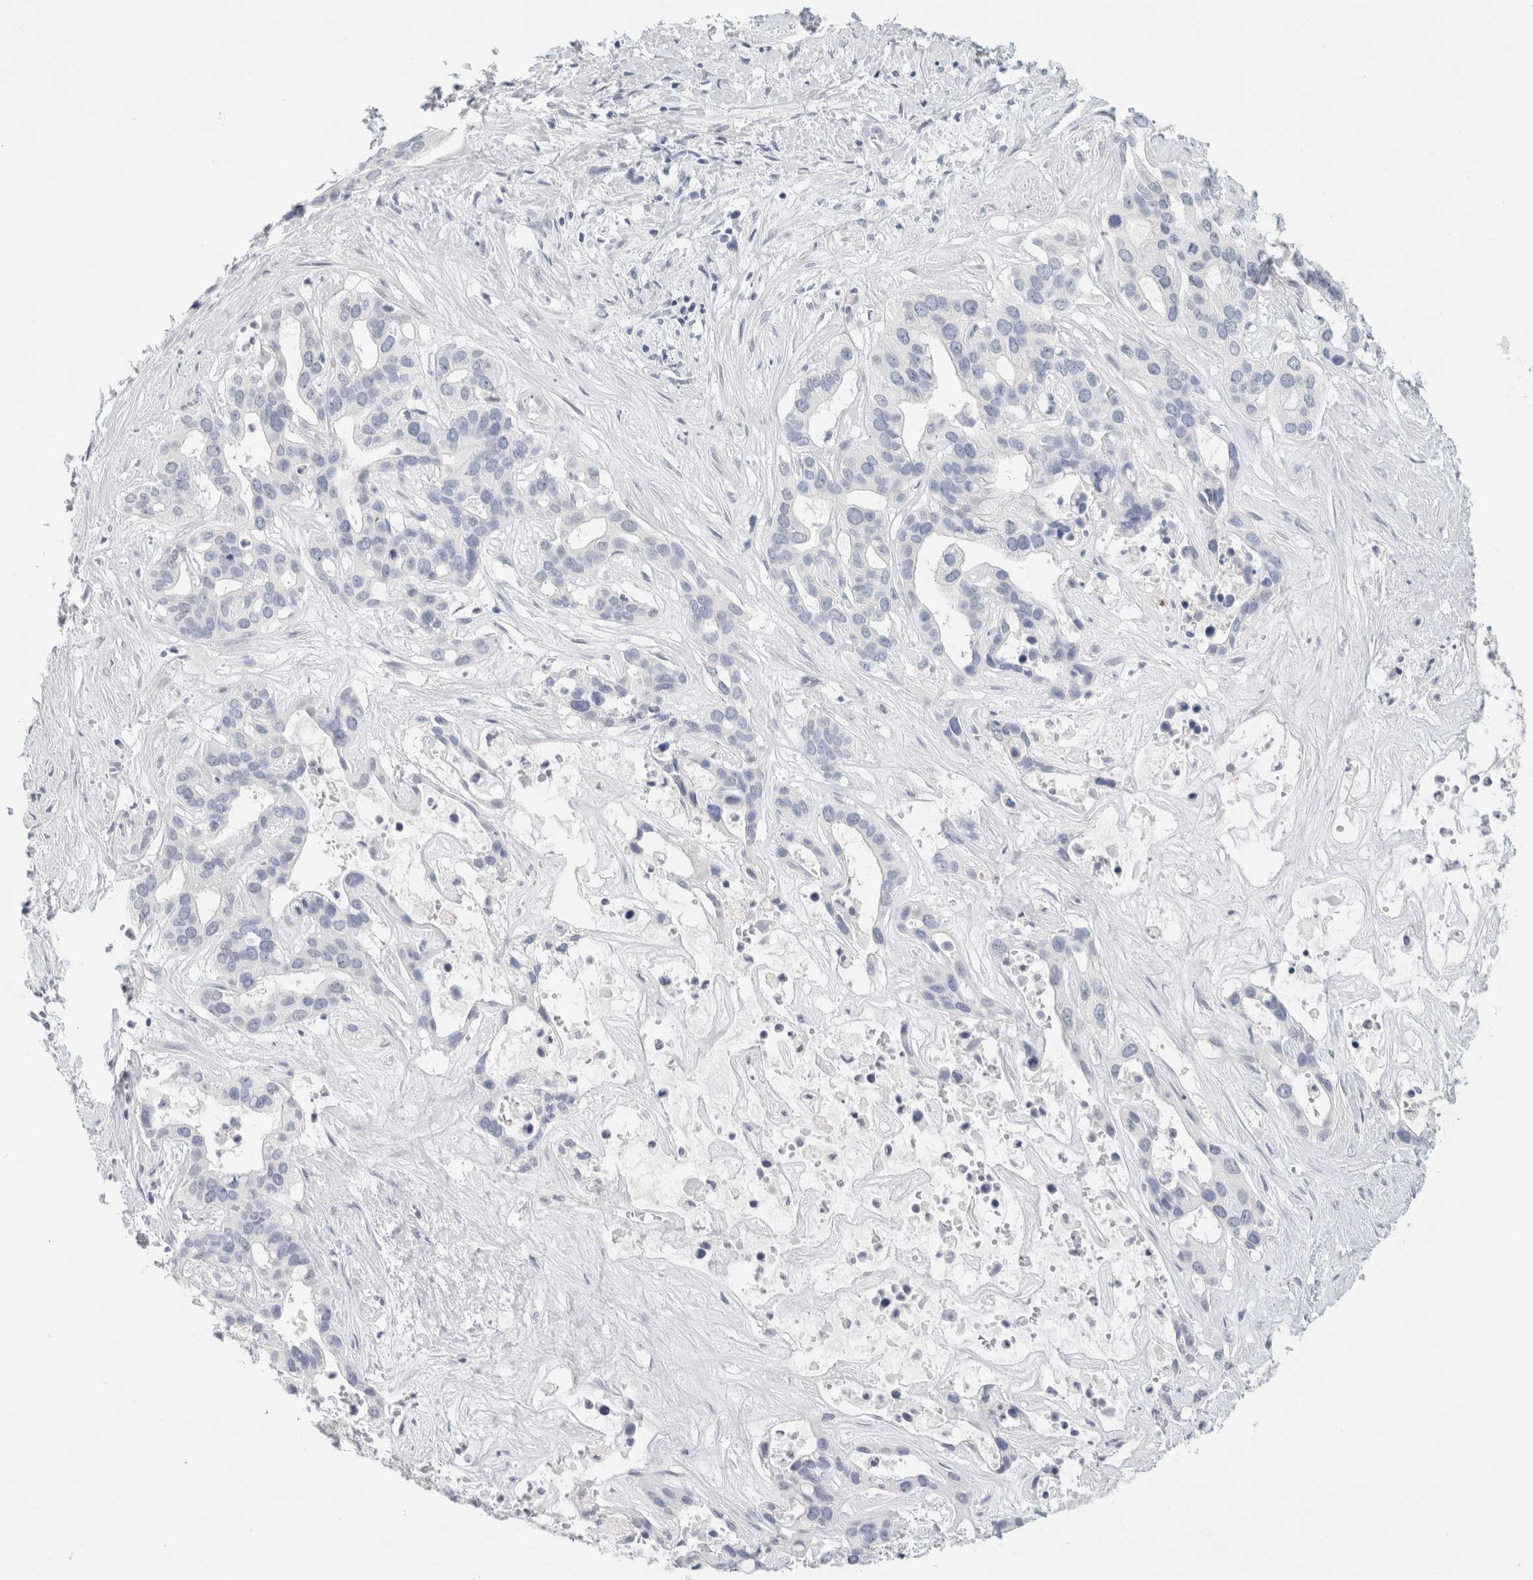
{"staining": {"intensity": "negative", "quantity": "none", "location": "none"}, "tissue": "liver cancer", "cell_type": "Tumor cells", "image_type": "cancer", "snomed": [{"axis": "morphology", "description": "Cholangiocarcinoma"}, {"axis": "topography", "description": "Liver"}], "caption": "Immunohistochemical staining of human liver cancer reveals no significant expression in tumor cells.", "gene": "NEFM", "patient": {"sex": "female", "age": 65}}